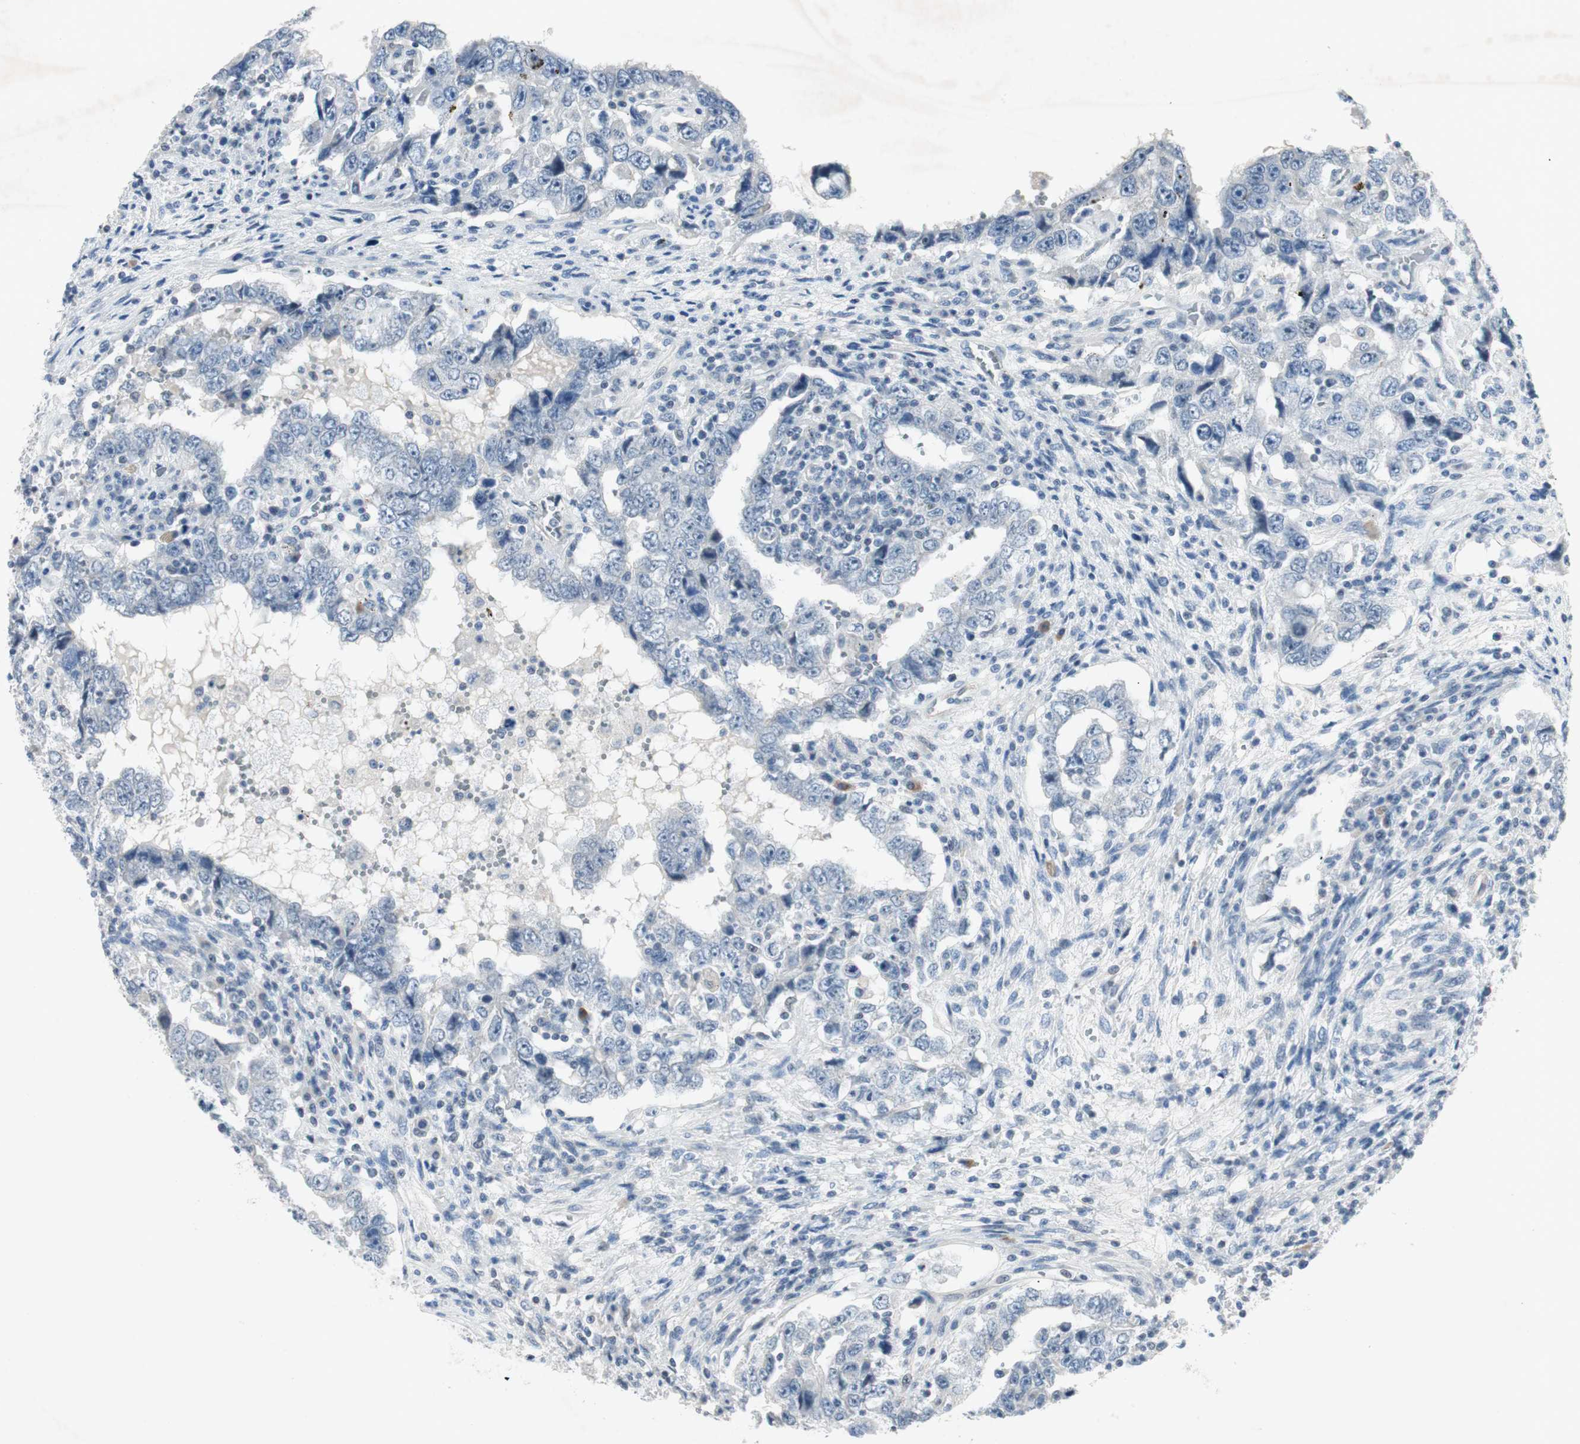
{"staining": {"intensity": "negative", "quantity": "none", "location": "none"}, "tissue": "testis cancer", "cell_type": "Tumor cells", "image_type": "cancer", "snomed": [{"axis": "morphology", "description": "Carcinoma, Embryonal, NOS"}, {"axis": "topography", "description": "Testis"}], "caption": "Tumor cells show no significant positivity in testis cancer (embryonal carcinoma).", "gene": "ITGB4", "patient": {"sex": "male", "age": 26}}